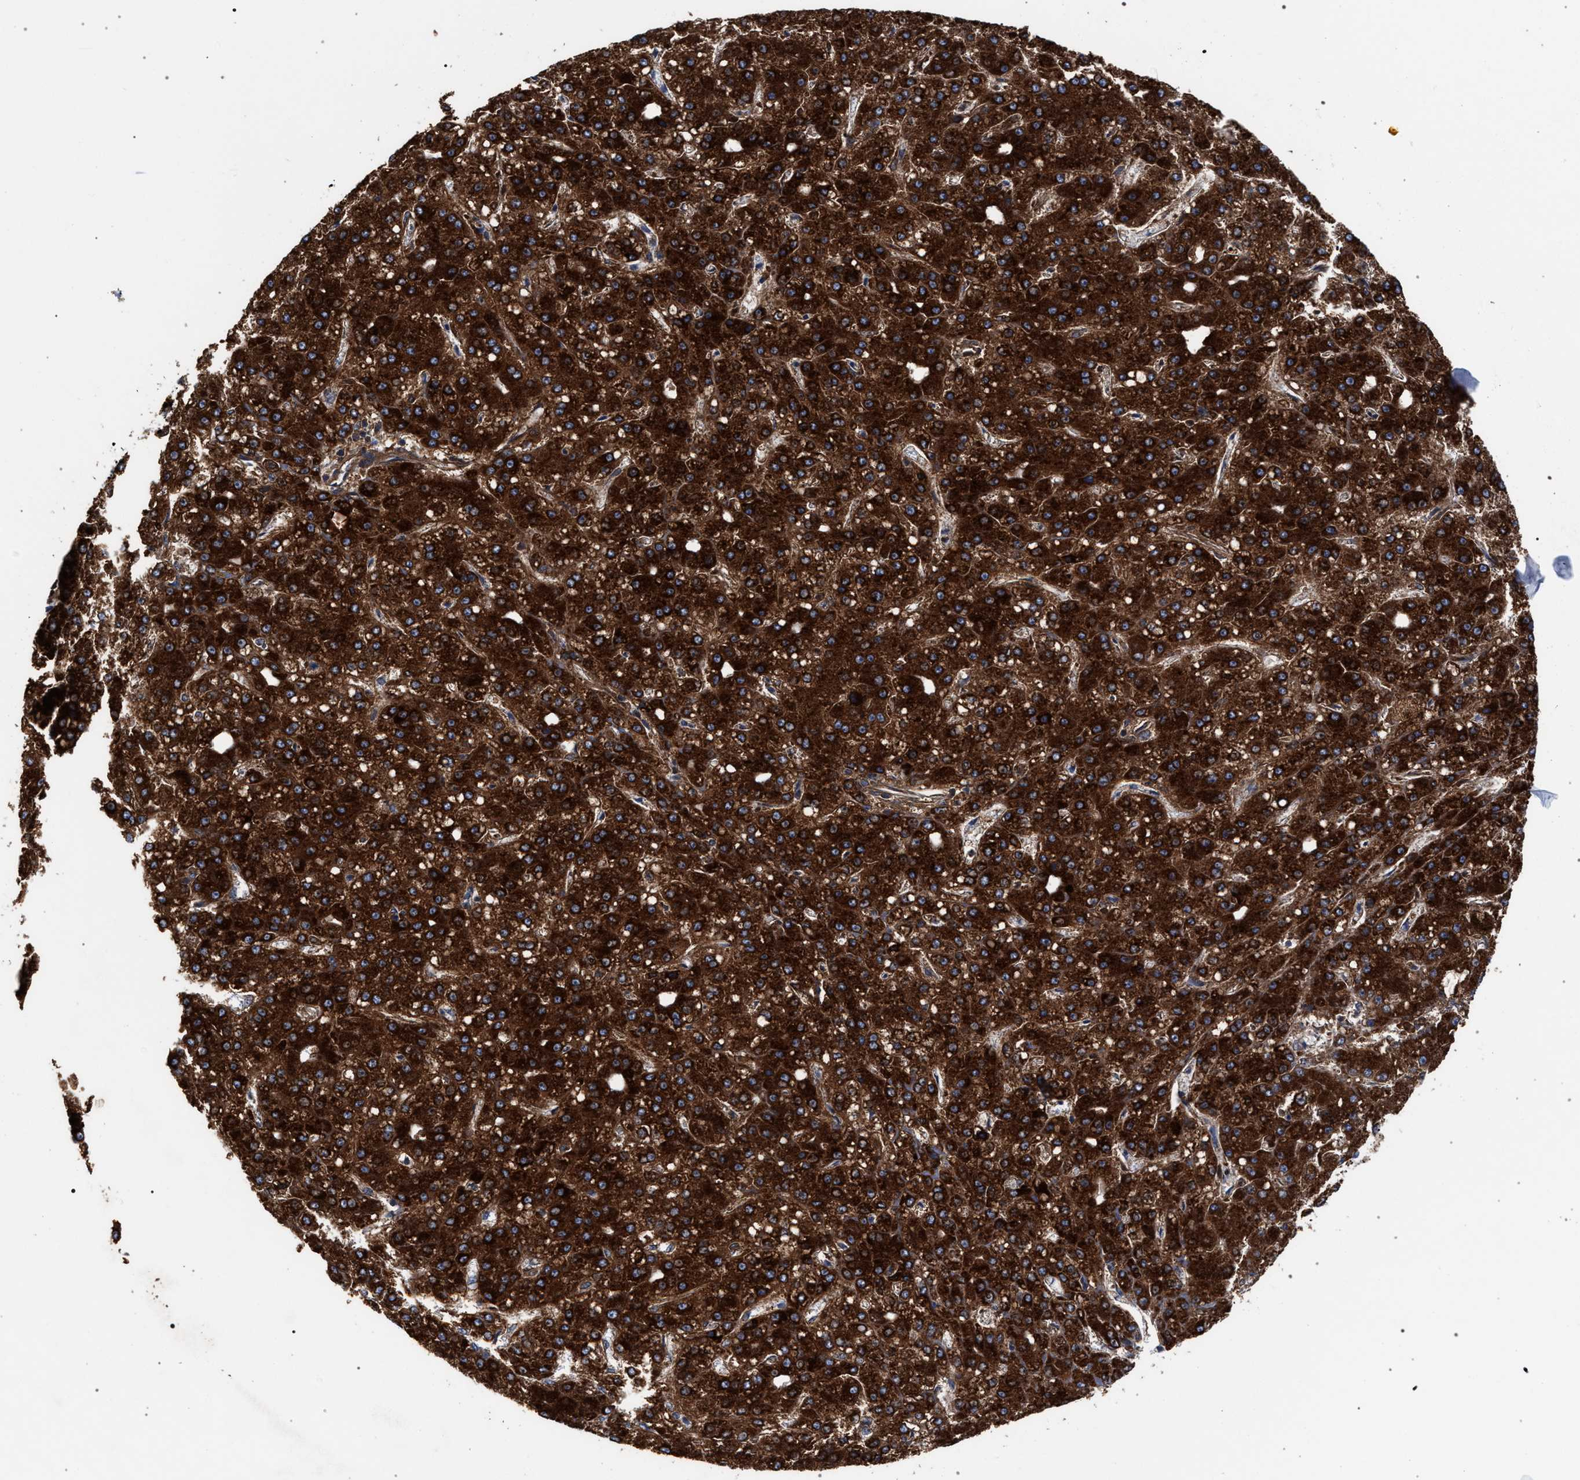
{"staining": {"intensity": "strong", "quantity": ">75%", "location": "cytoplasmic/membranous"}, "tissue": "liver cancer", "cell_type": "Tumor cells", "image_type": "cancer", "snomed": [{"axis": "morphology", "description": "Carcinoma, Hepatocellular, NOS"}, {"axis": "topography", "description": "Liver"}], "caption": "Brown immunohistochemical staining in hepatocellular carcinoma (liver) shows strong cytoplasmic/membranous positivity in approximately >75% of tumor cells.", "gene": "ECI2", "patient": {"sex": "male", "age": 67}}